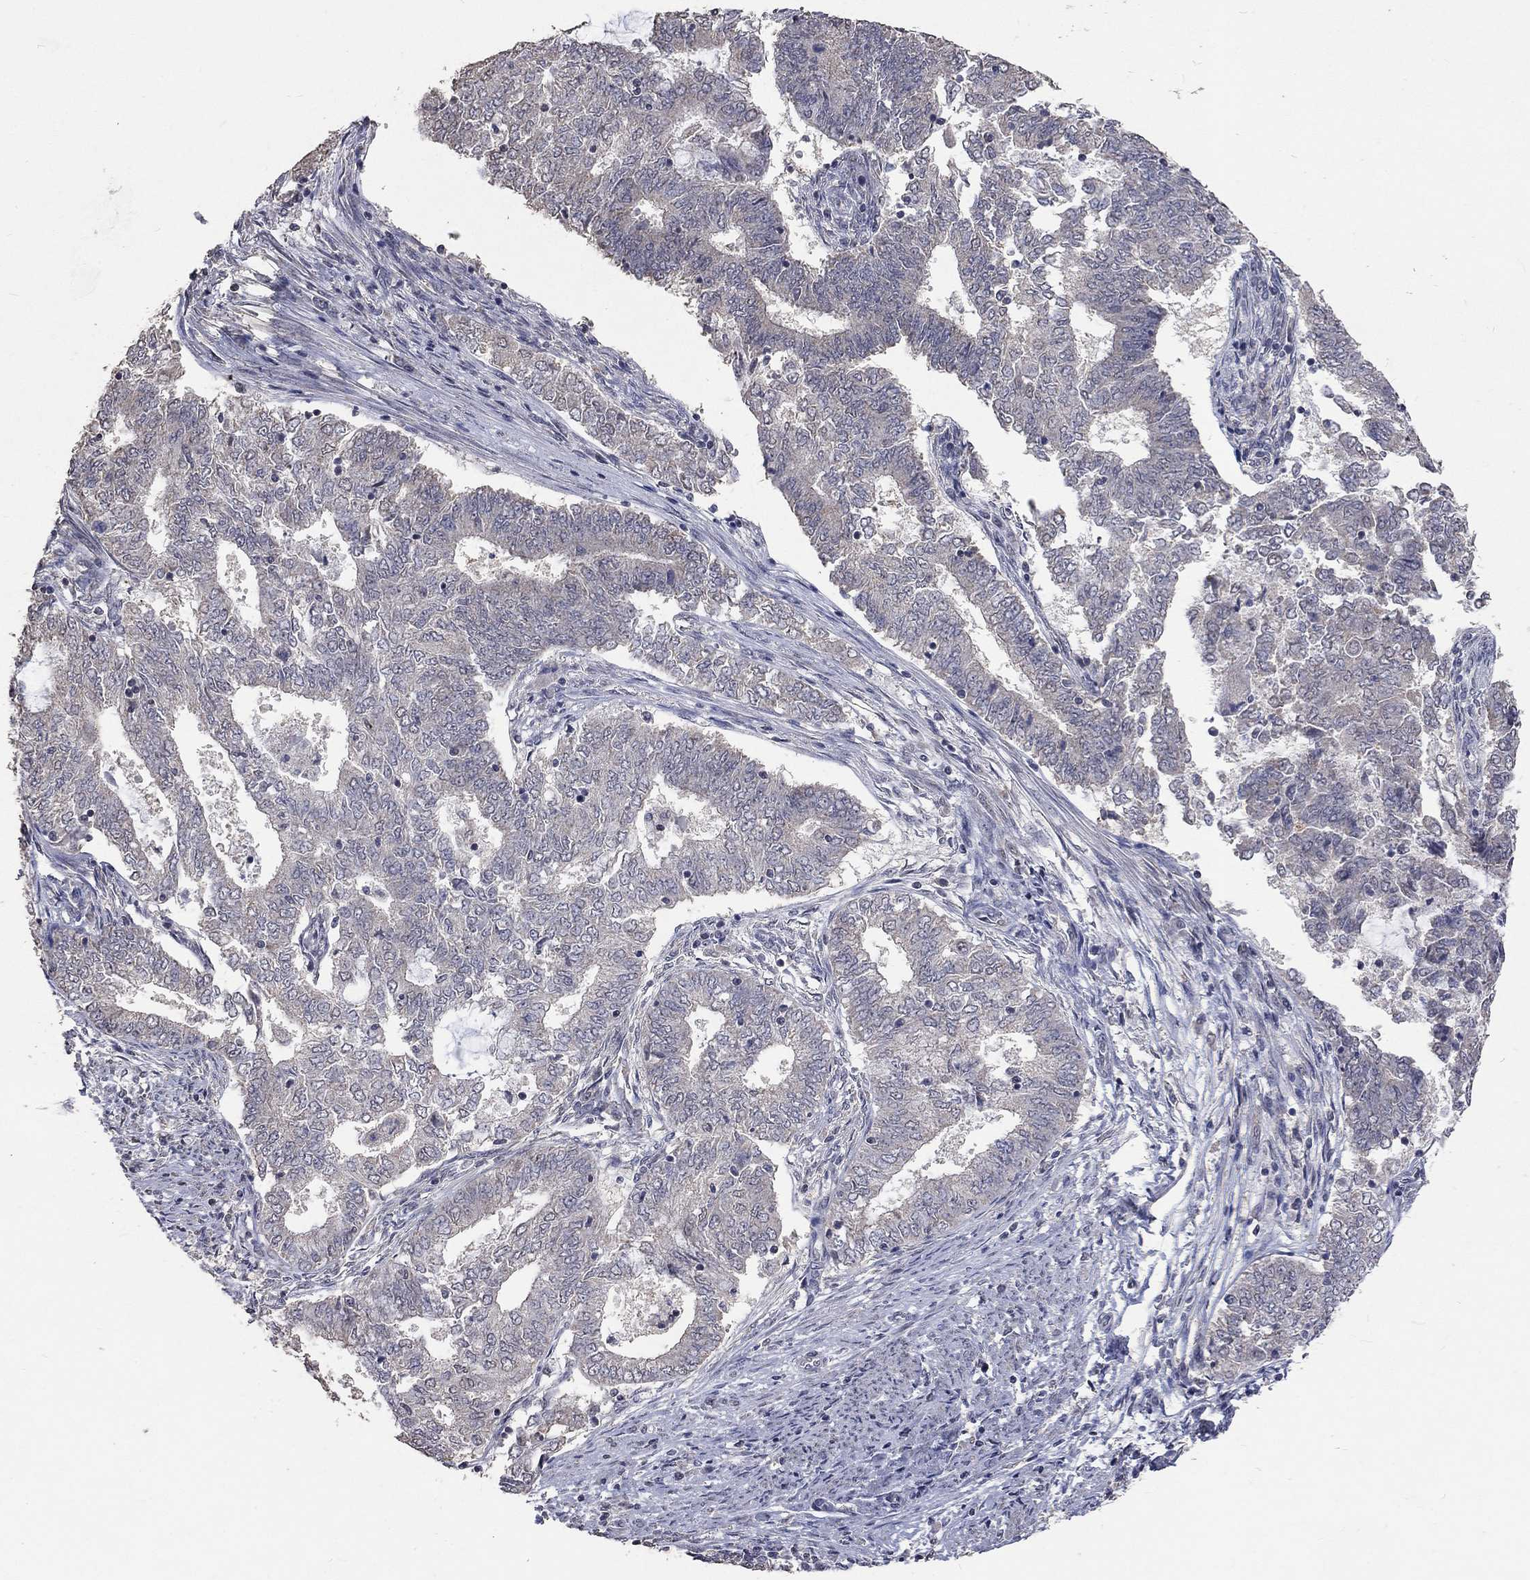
{"staining": {"intensity": "negative", "quantity": "none", "location": "none"}, "tissue": "endometrial cancer", "cell_type": "Tumor cells", "image_type": "cancer", "snomed": [{"axis": "morphology", "description": "Adenocarcinoma, NOS"}, {"axis": "topography", "description": "Endometrium"}], "caption": "Tumor cells show no significant positivity in endometrial adenocarcinoma.", "gene": "SPATA33", "patient": {"sex": "female", "age": 62}}